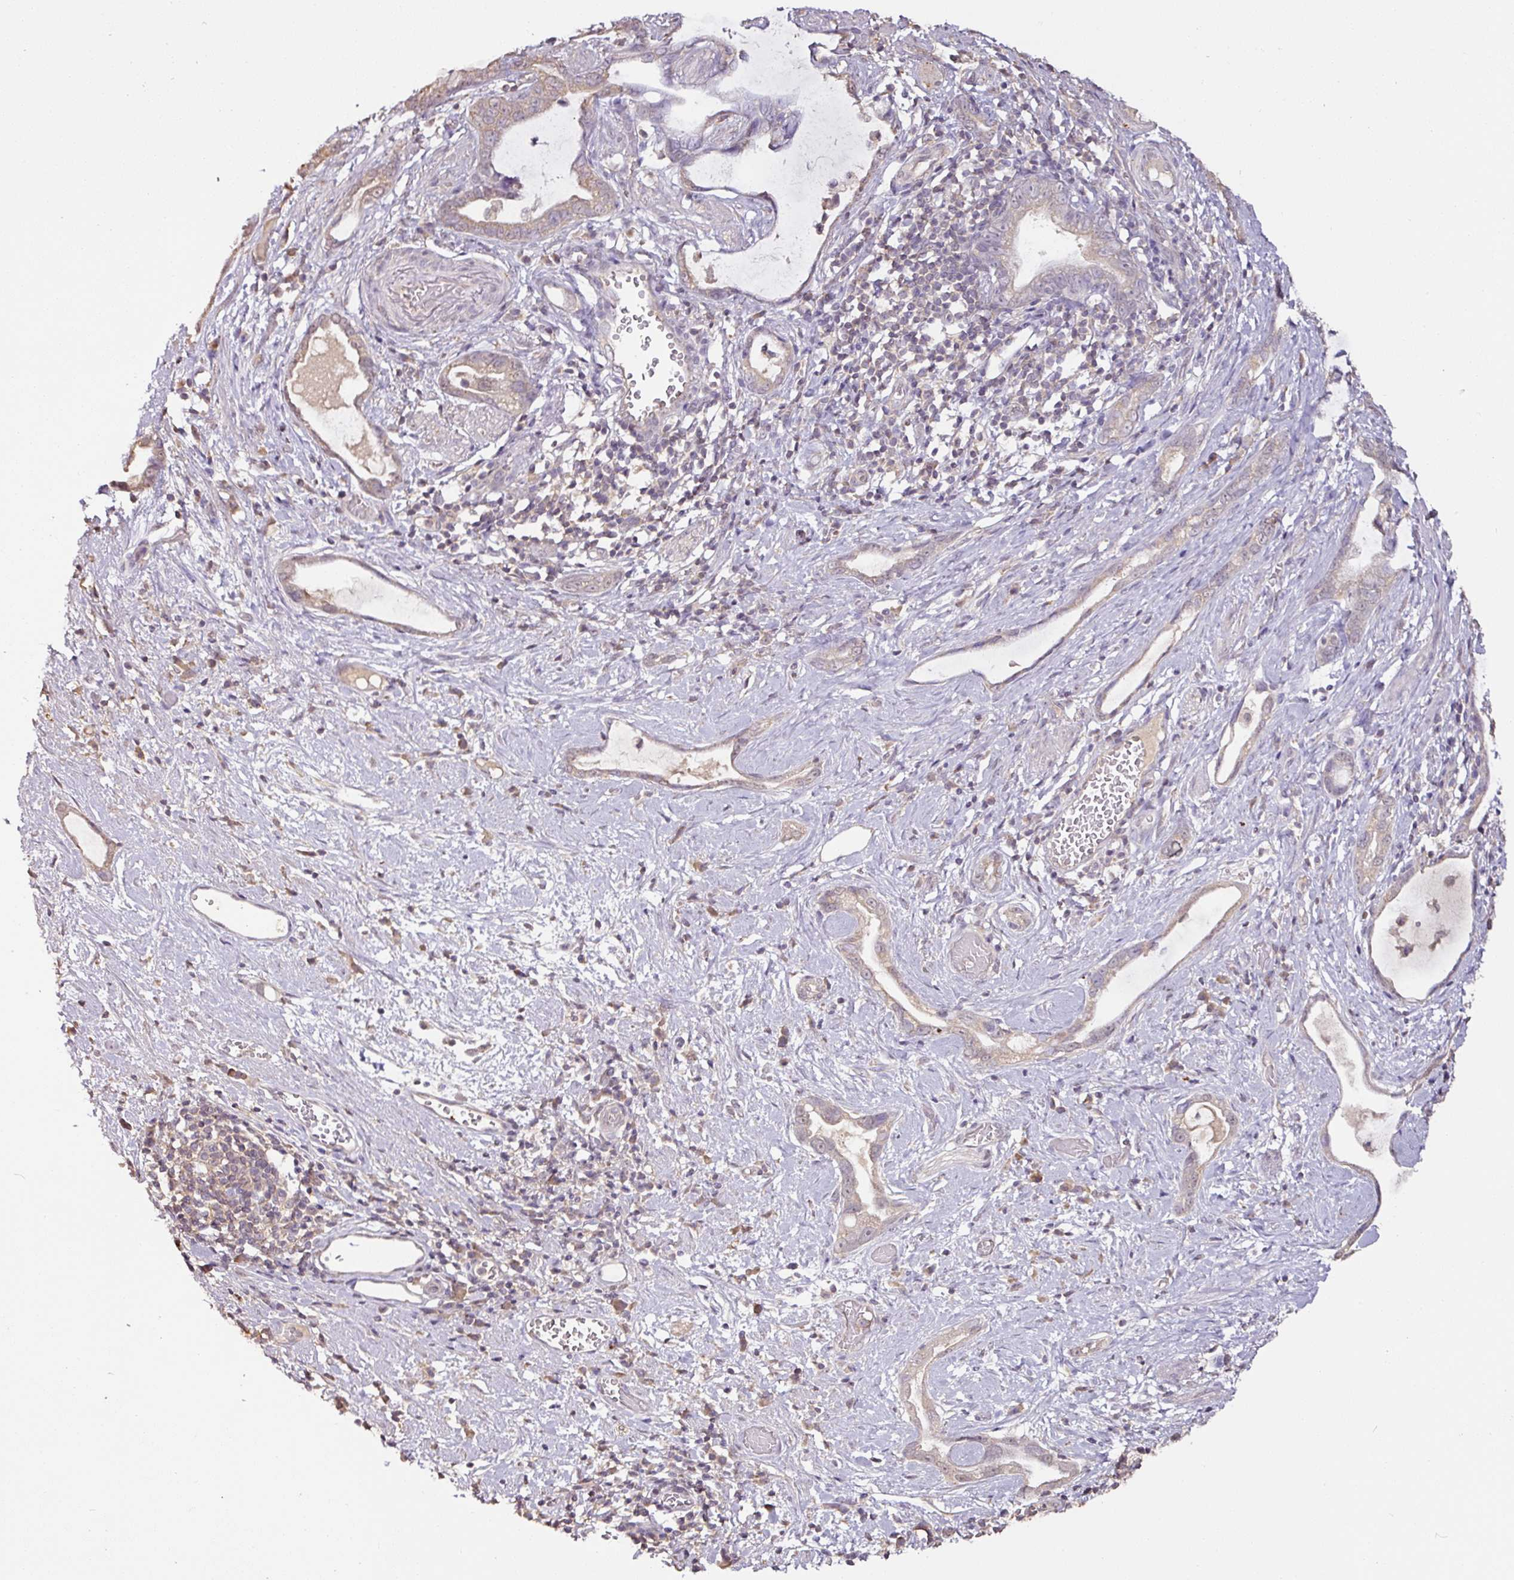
{"staining": {"intensity": "weak", "quantity": "25%-75%", "location": "cytoplasmic/membranous"}, "tissue": "stomach cancer", "cell_type": "Tumor cells", "image_type": "cancer", "snomed": [{"axis": "morphology", "description": "Adenocarcinoma, NOS"}, {"axis": "topography", "description": "Stomach"}], "caption": "Immunohistochemistry (IHC) histopathology image of neoplastic tissue: human stomach cancer stained using immunohistochemistry demonstrates low levels of weak protein expression localized specifically in the cytoplasmic/membranous of tumor cells, appearing as a cytoplasmic/membranous brown color.", "gene": "RPL38", "patient": {"sex": "male", "age": 55}}